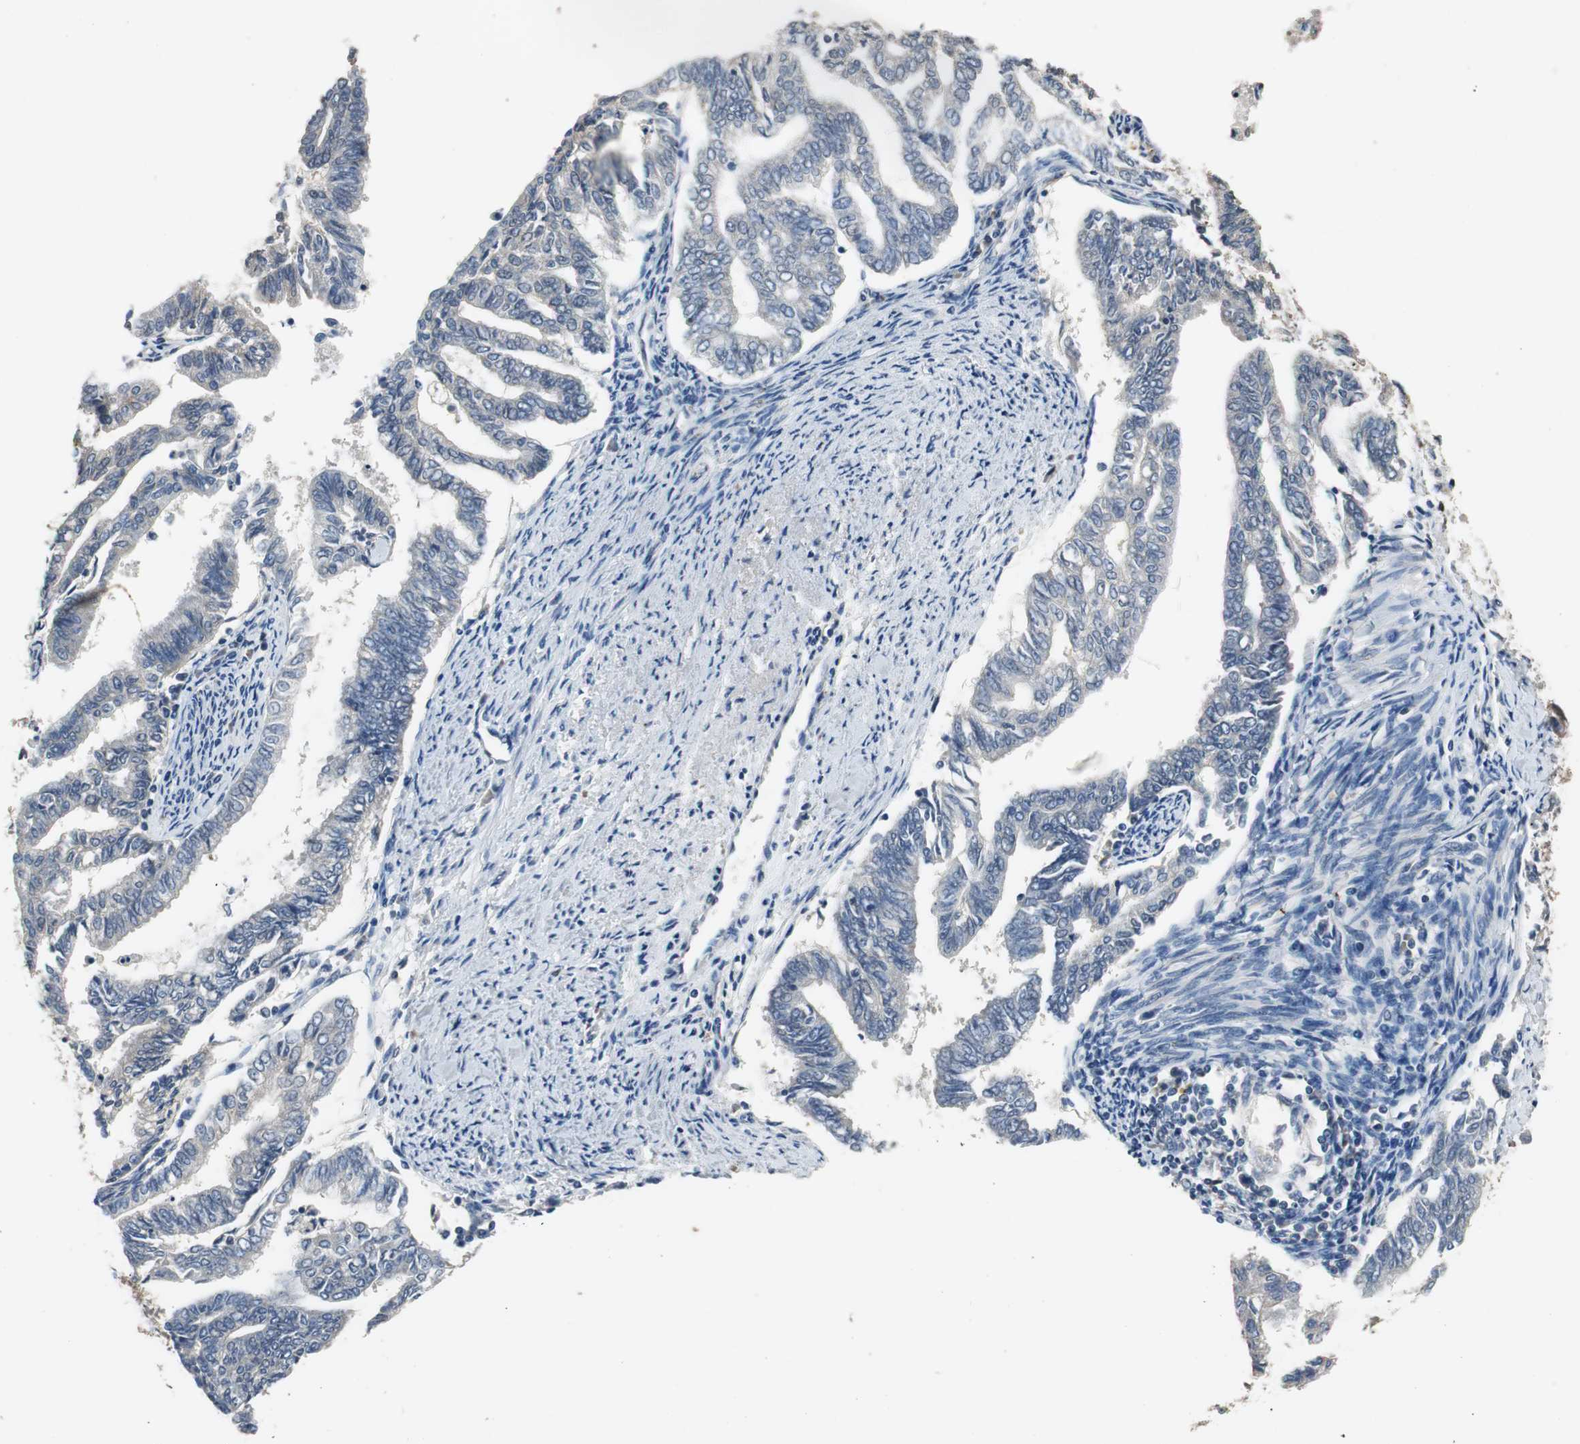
{"staining": {"intensity": "negative", "quantity": "none", "location": "none"}, "tissue": "endometrial cancer", "cell_type": "Tumor cells", "image_type": "cancer", "snomed": [{"axis": "morphology", "description": "Adenocarcinoma, NOS"}, {"axis": "topography", "description": "Endometrium"}], "caption": "The micrograph reveals no staining of tumor cells in adenocarcinoma (endometrial).", "gene": "PI4KB", "patient": {"sex": "female", "age": 79}}